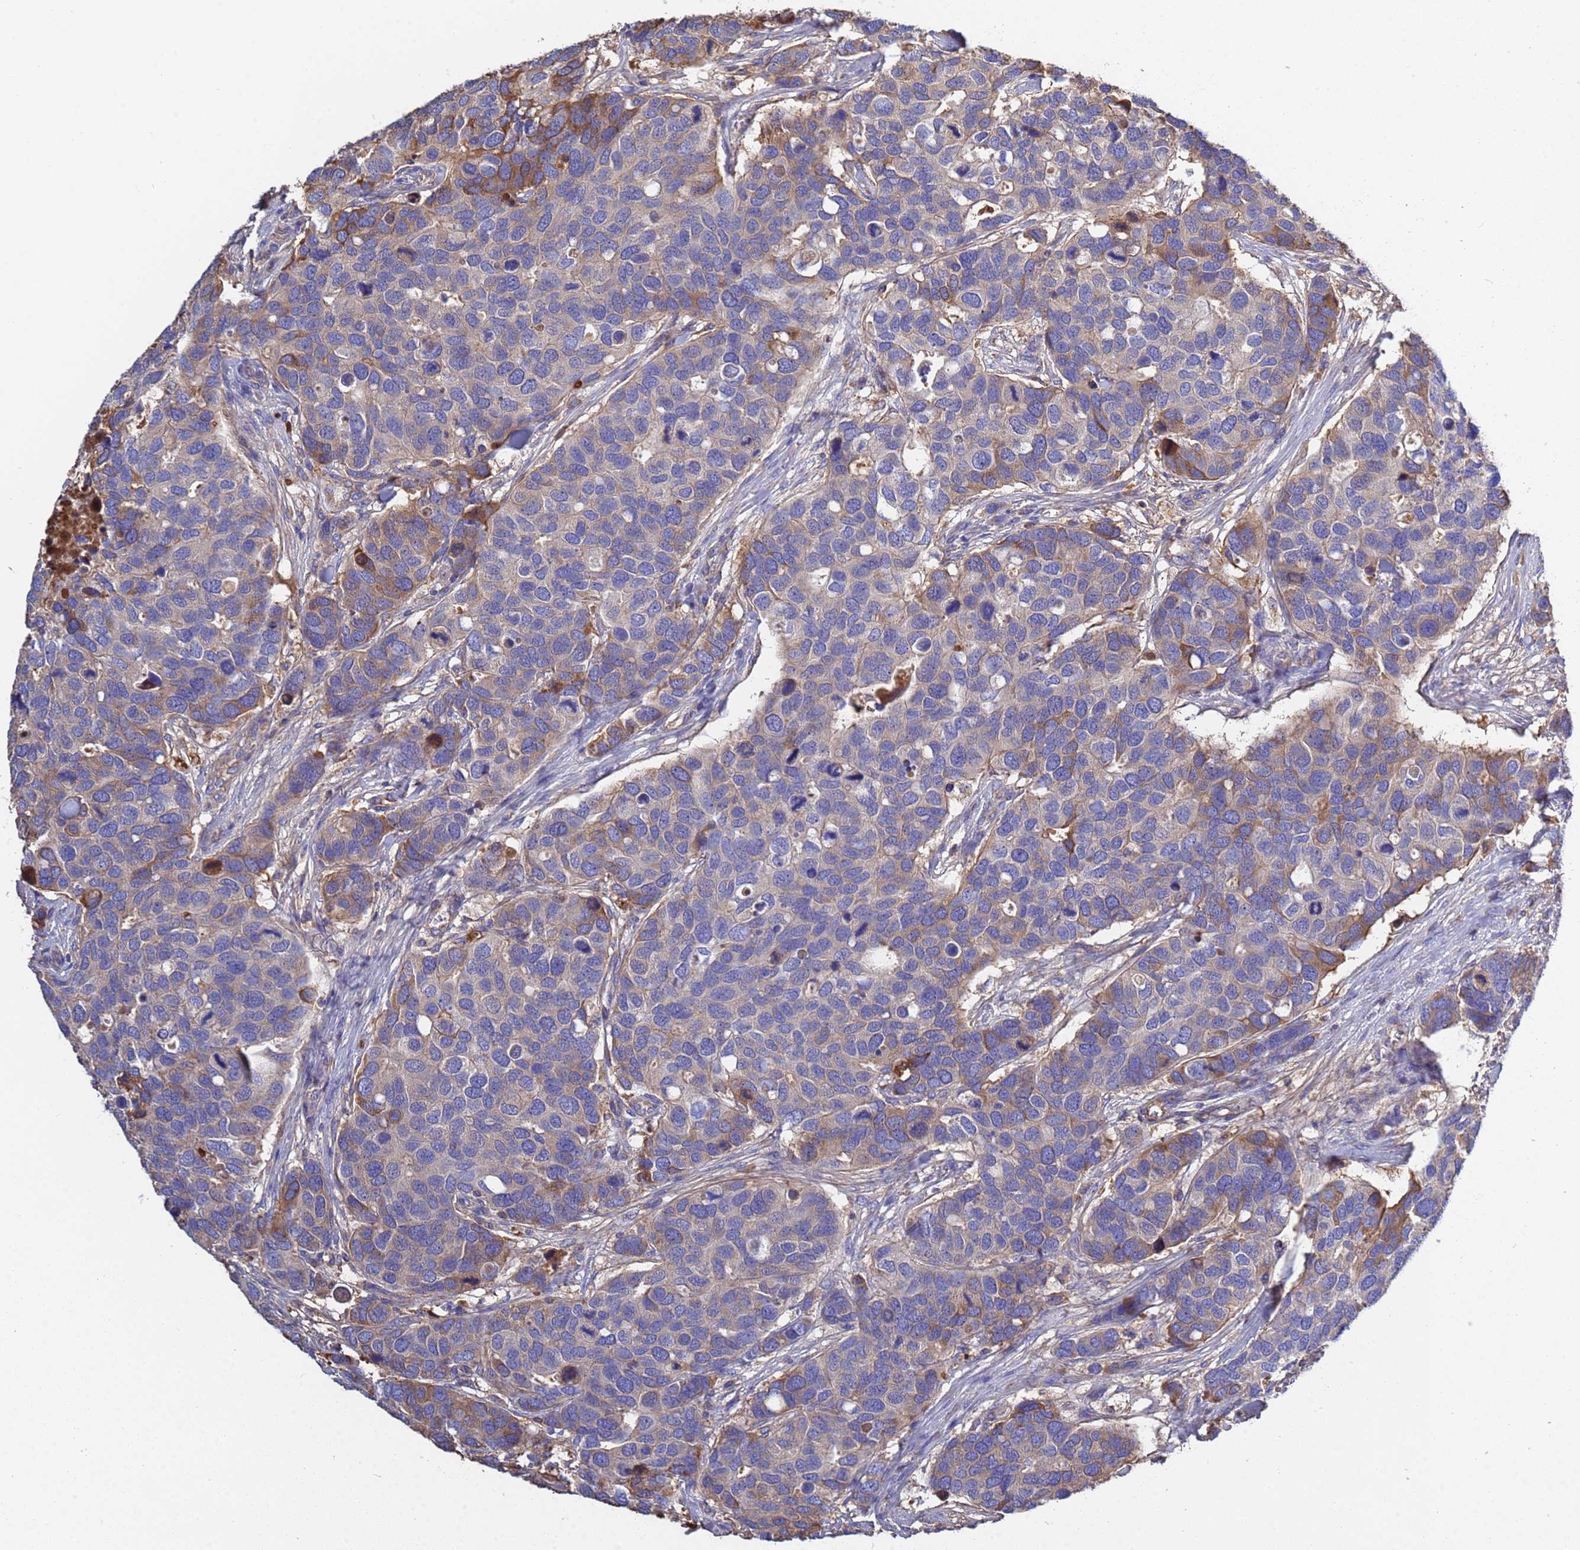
{"staining": {"intensity": "moderate", "quantity": "<25%", "location": "cytoplasmic/membranous"}, "tissue": "breast cancer", "cell_type": "Tumor cells", "image_type": "cancer", "snomed": [{"axis": "morphology", "description": "Duct carcinoma"}, {"axis": "topography", "description": "Breast"}], "caption": "A brown stain shows moderate cytoplasmic/membranous positivity of a protein in human breast cancer tumor cells.", "gene": "GLUD1", "patient": {"sex": "female", "age": 83}}